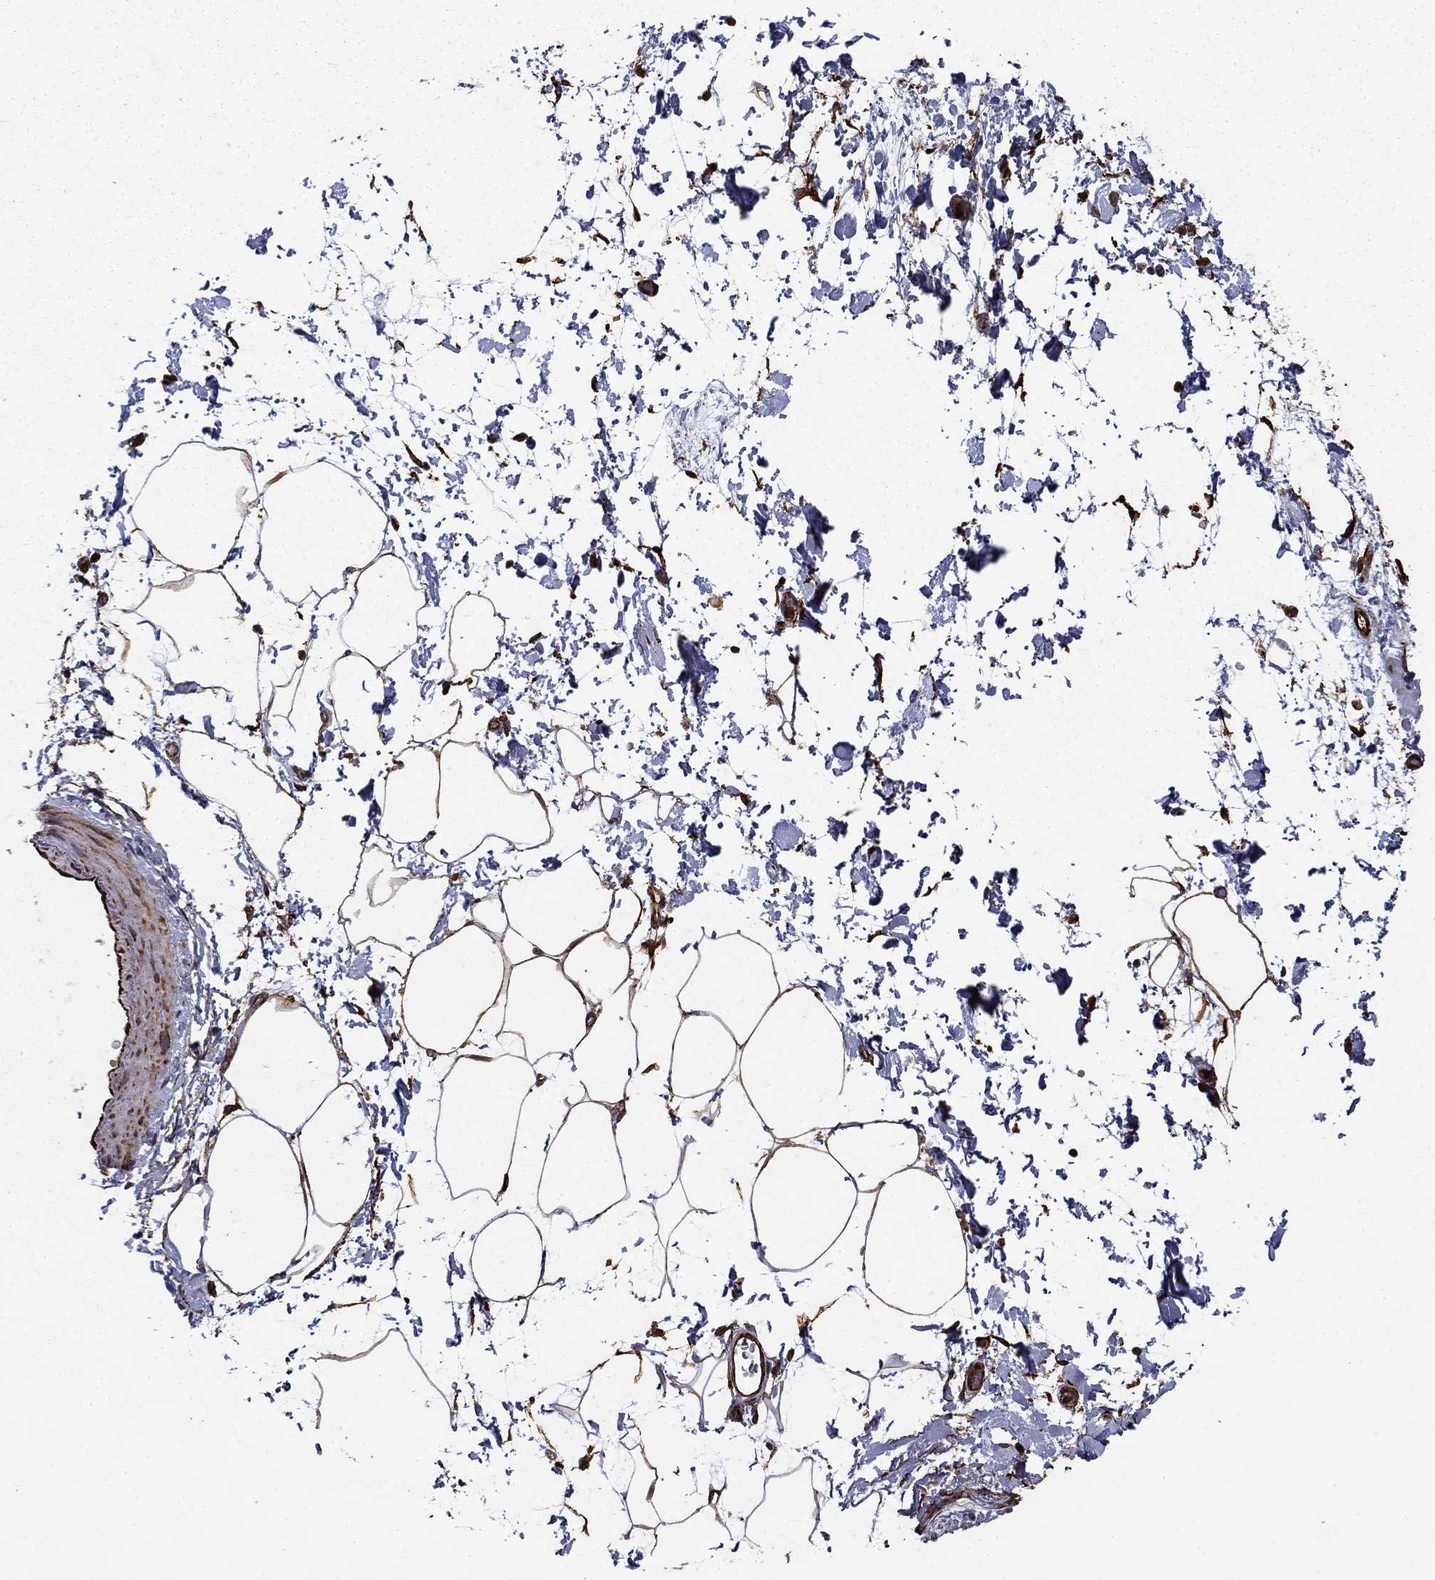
{"staining": {"intensity": "moderate", "quantity": "25%-75%", "location": "cytoplasmic/membranous"}, "tissue": "adipose tissue", "cell_type": "Adipocytes", "image_type": "normal", "snomed": [{"axis": "morphology", "description": "Normal tissue, NOS"}, {"axis": "topography", "description": "Soft tissue"}, {"axis": "topography", "description": "Adipose tissue"}, {"axis": "topography", "description": "Vascular tissue"}, {"axis": "topography", "description": "Peripheral nerve tissue"}], "caption": "Adipocytes display moderate cytoplasmic/membranous expression in approximately 25%-75% of cells in unremarkable adipose tissue.", "gene": "ADM", "patient": {"sex": "male", "age": 68}}